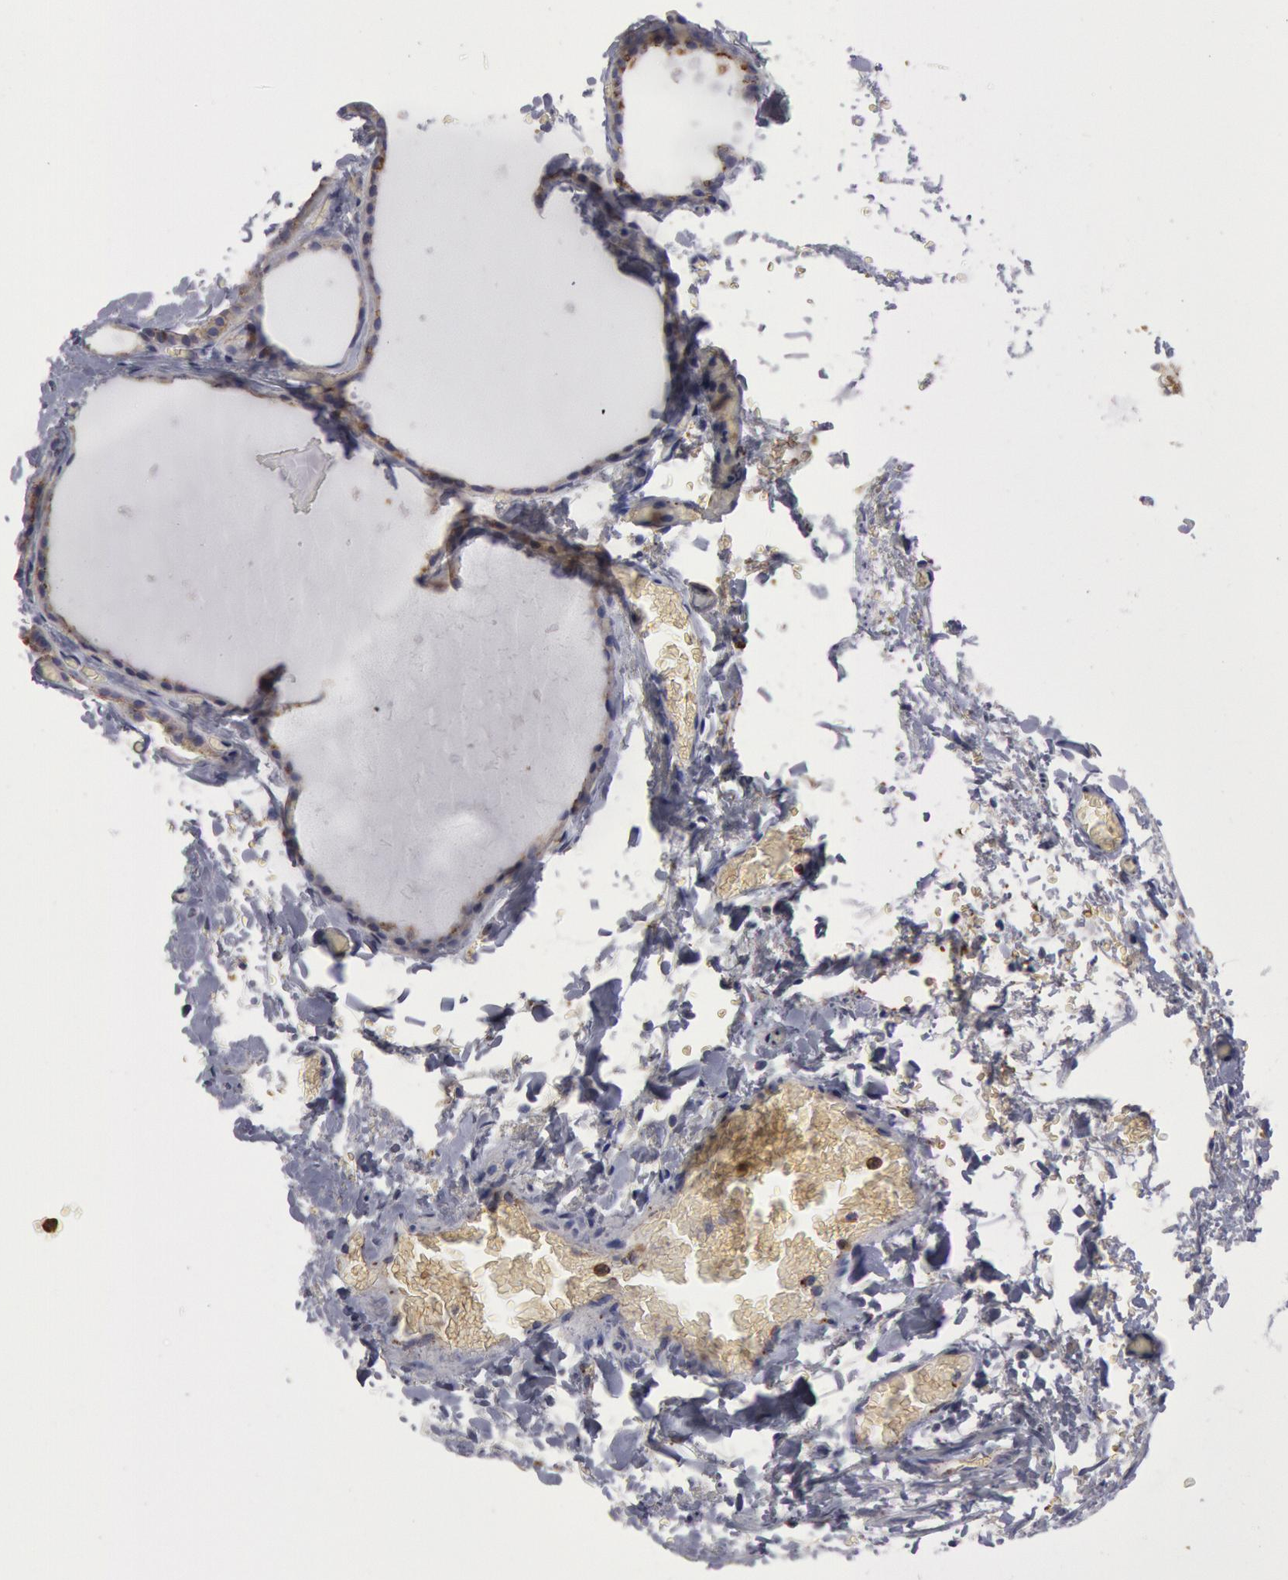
{"staining": {"intensity": "negative", "quantity": "none", "location": "none"}, "tissue": "thyroid gland", "cell_type": "Glandular cells", "image_type": "normal", "snomed": [{"axis": "morphology", "description": "Normal tissue, NOS"}, {"axis": "topography", "description": "Thyroid gland"}], "caption": "Immunohistochemistry image of normal thyroid gland: thyroid gland stained with DAB (3,3'-diaminobenzidine) demonstrates no significant protein positivity in glandular cells. (Immunohistochemistry (ihc), brightfield microscopy, high magnification).", "gene": "FLOT1", "patient": {"sex": "male", "age": 76}}